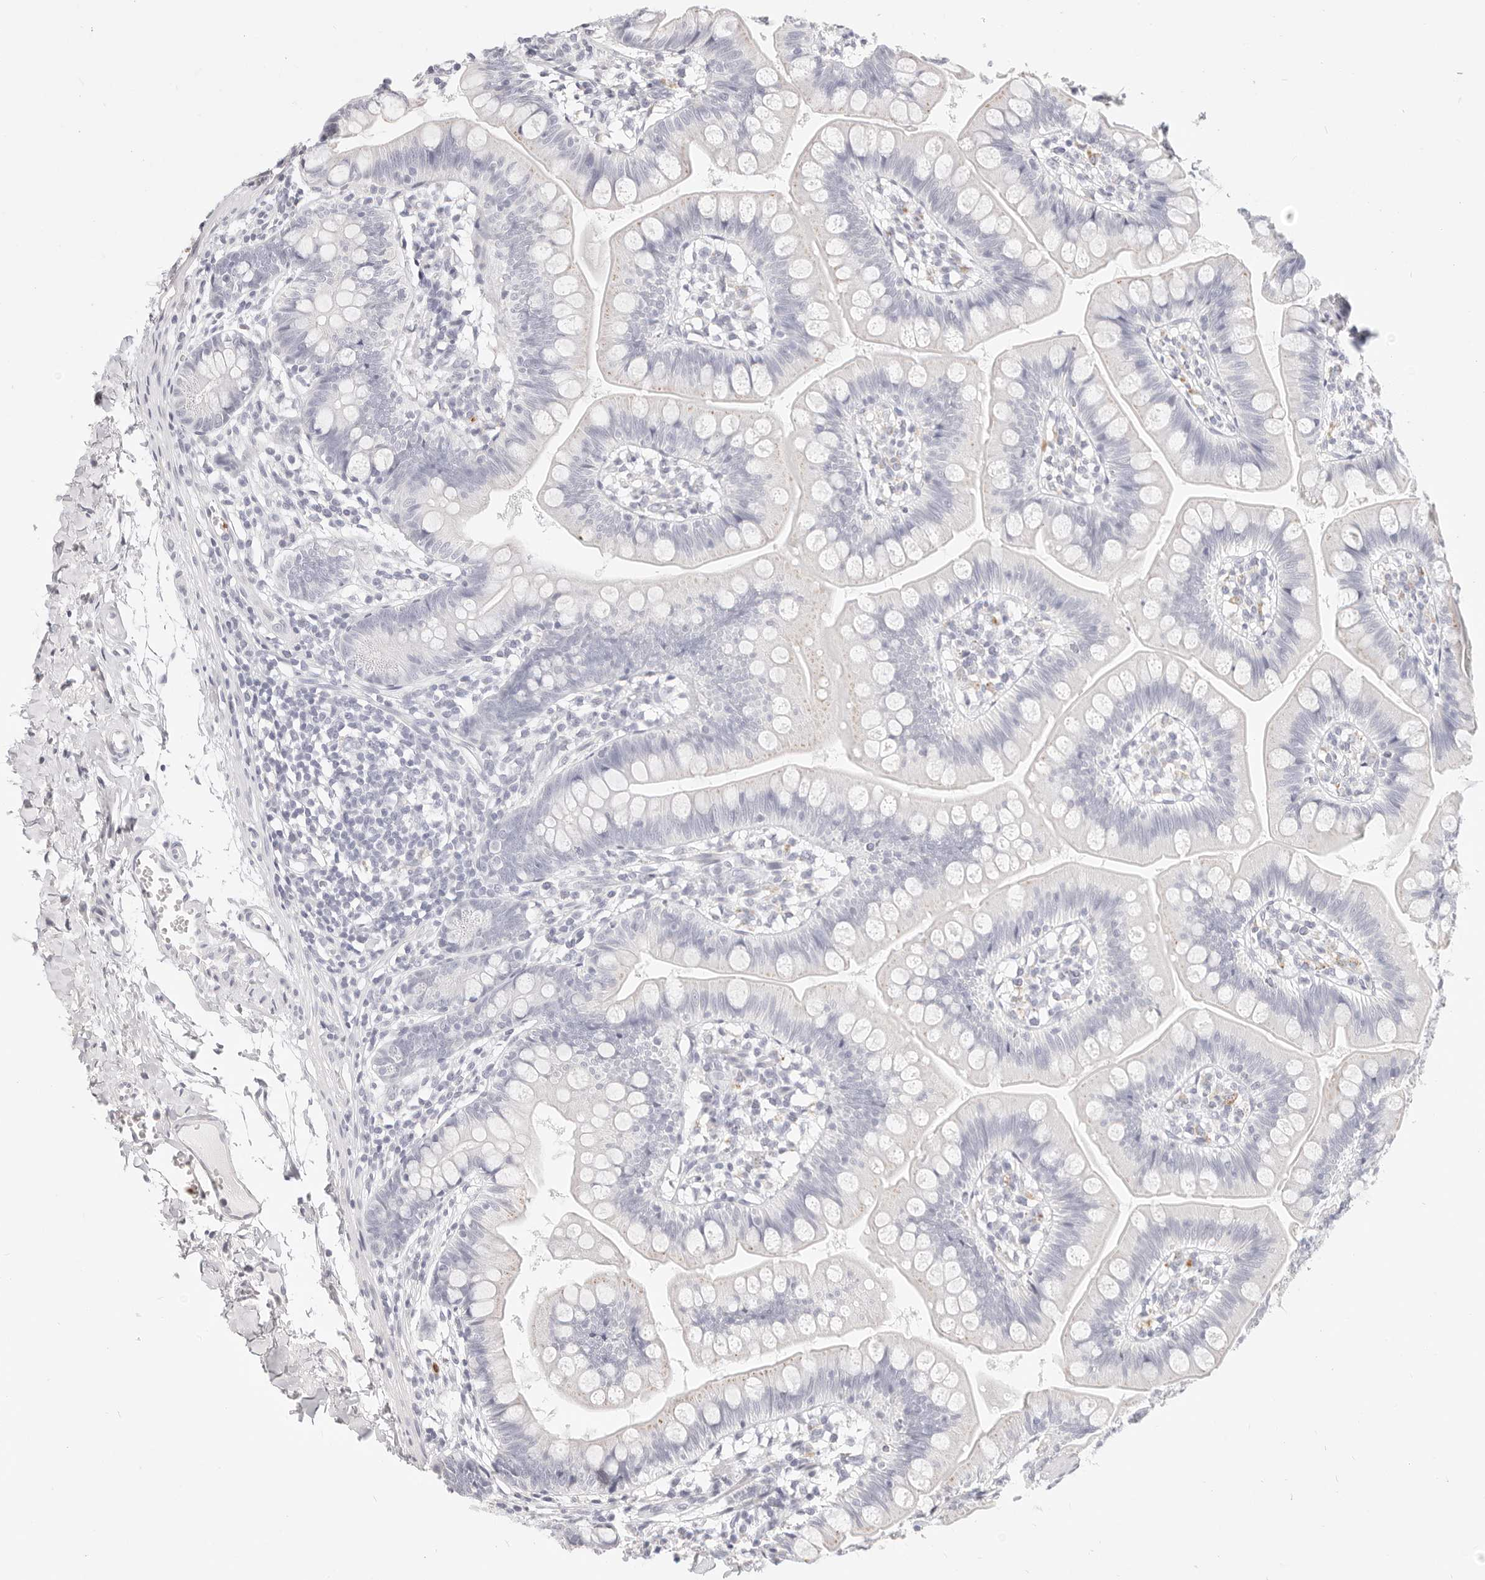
{"staining": {"intensity": "negative", "quantity": "none", "location": "none"}, "tissue": "small intestine", "cell_type": "Glandular cells", "image_type": "normal", "snomed": [{"axis": "morphology", "description": "Normal tissue, NOS"}, {"axis": "topography", "description": "Small intestine"}], "caption": "The histopathology image exhibits no significant positivity in glandular cells of small intestine.", "gene": "CAMP", "patient": {"sex": "male", "age": 7}}